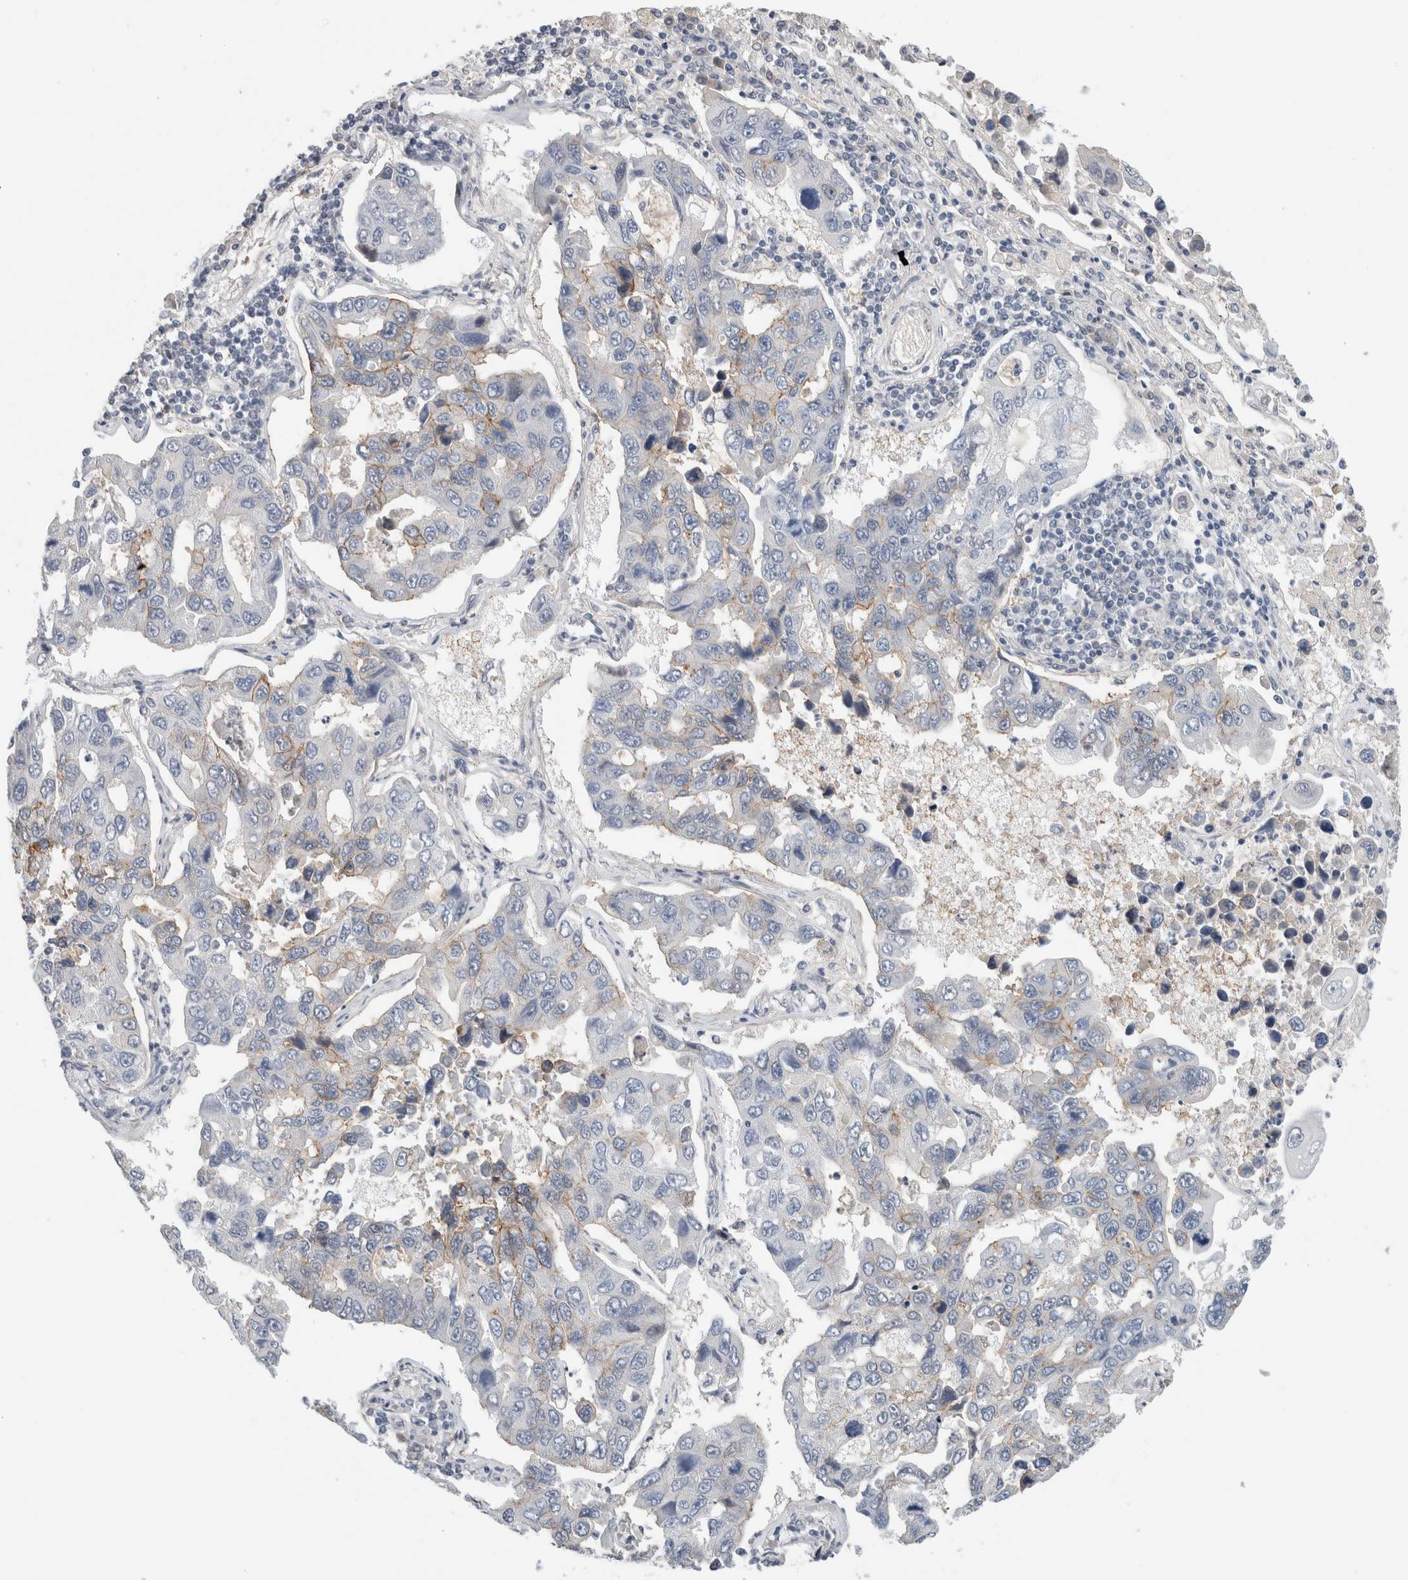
{"staining": {"intensity": "moderate", "quantity": "<25%", "location": "cytoplasmic/membranous"}, "tissue": "lung cancer", "cell_type": "Tumor cells", "image_type": "cancer", "snomed": [{"axis": "morphology", "description": "Adenocarcinoma, NOS"}, {"axis": "topography", "description": "Lung"}], "caption": "This is an image of immunohistochemistry staining of adenocarcinoma (lung), which shows moderate expression in the cytoplasmic/membranous of tumor cells.", "gene": "HCN3", "patient": {"sex": "male", "age": 64}}